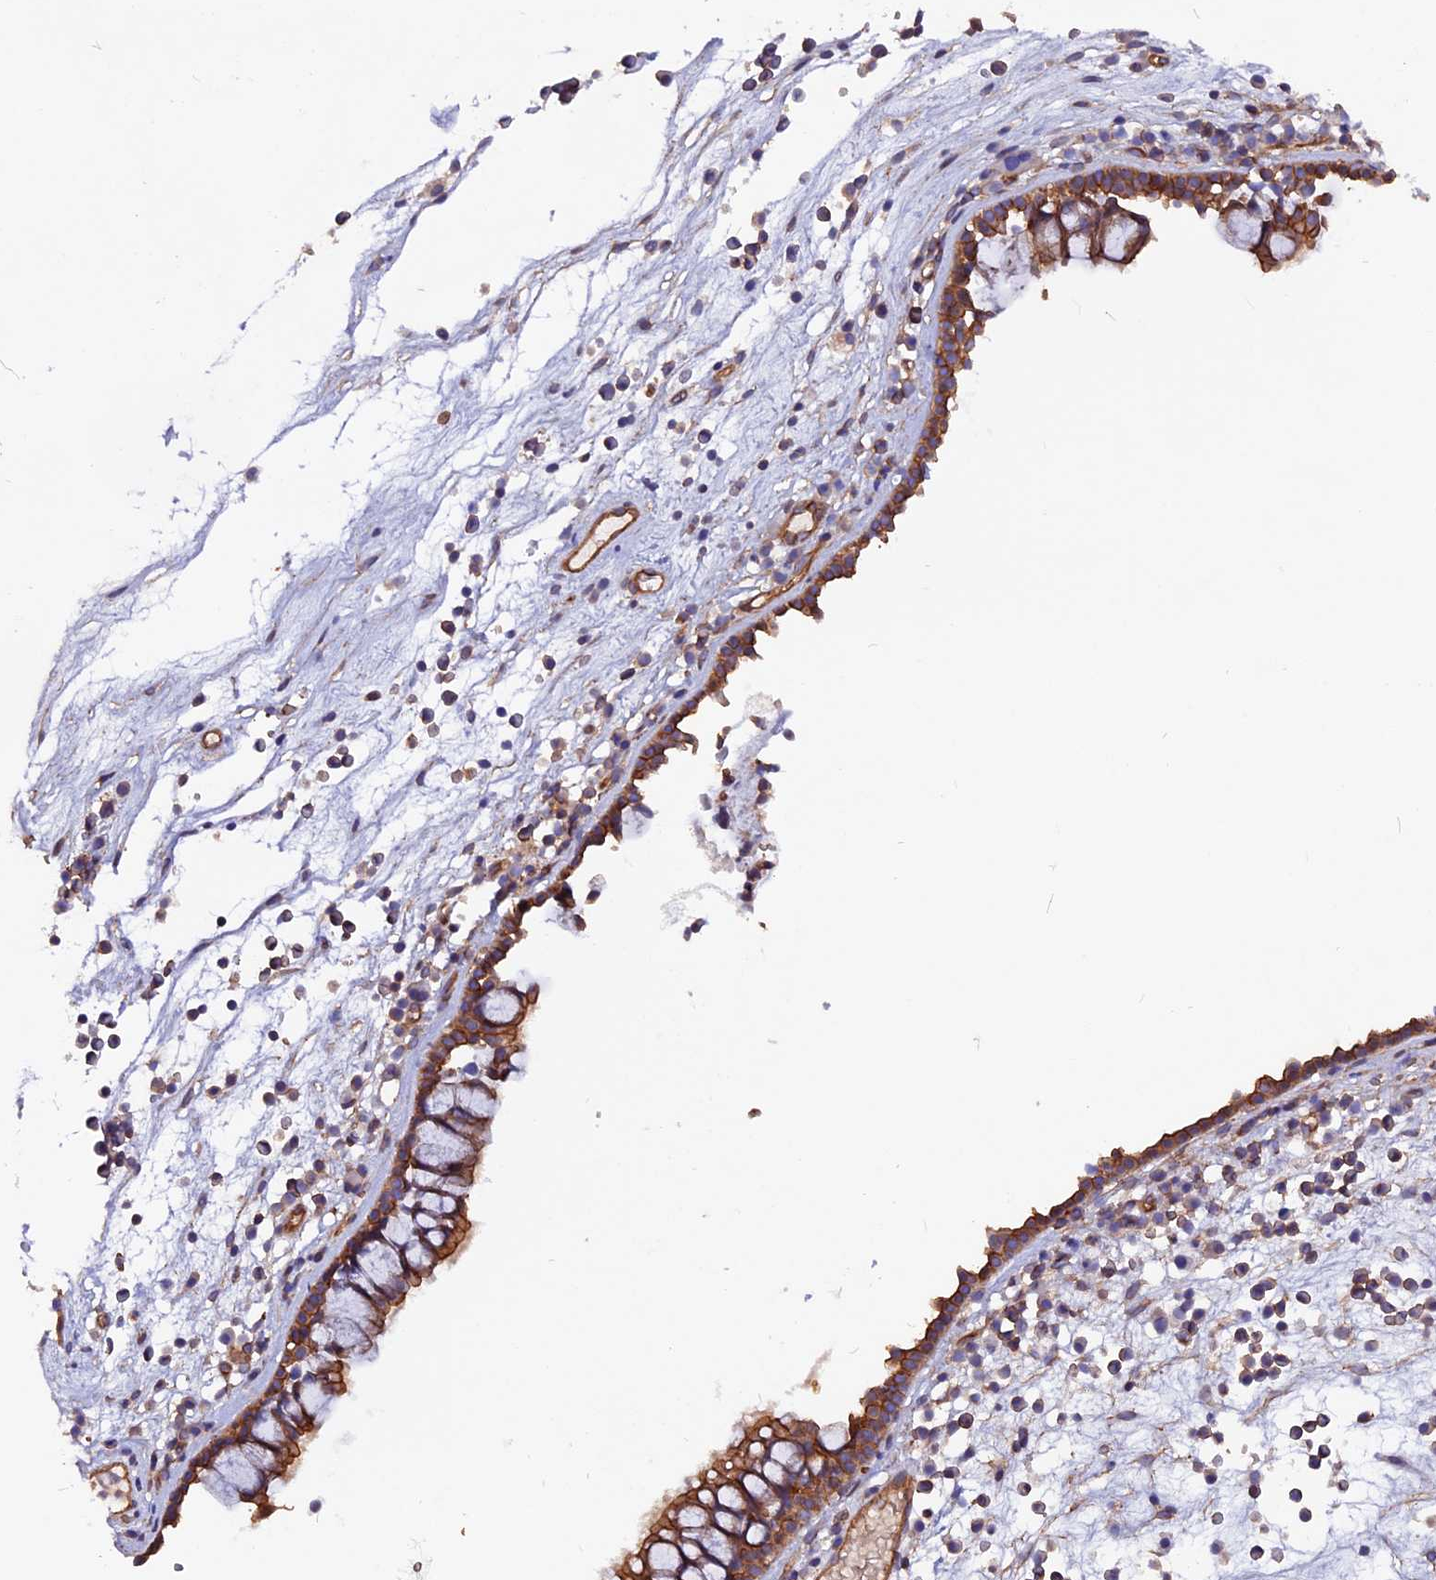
{"staining": {"intensity": "moderate", "quantity": ">75%", "location": "cytoplasmic/membranous"}, "tissue": "nasopharynx", "cell_type": "Respiratory epithelial cells", "image_type": "normal", "snomed": [{"axis": "morphology", "description": "Normal tissue, NOS"}, {"axis": "morphology", "description": "Inflammation, NOS"}, {"axis": "morphology", "description": "Malignant melanoma, Metastatic site"}, {"axis": "topography", "description": "Nasopharynx"}], "caption": "Benign nasopharynx displays moderate cytoplasmic/membranous staining in approximately >75% of respiratory epithelial cells, visualized by immunohistochemistry. Using DAB (brown) and hematoxylin (blue) stains, captured at high magnification using brightfield microscopy.", "gene": "ZNF749", "patient": {"sex": "male", "age": 70}}